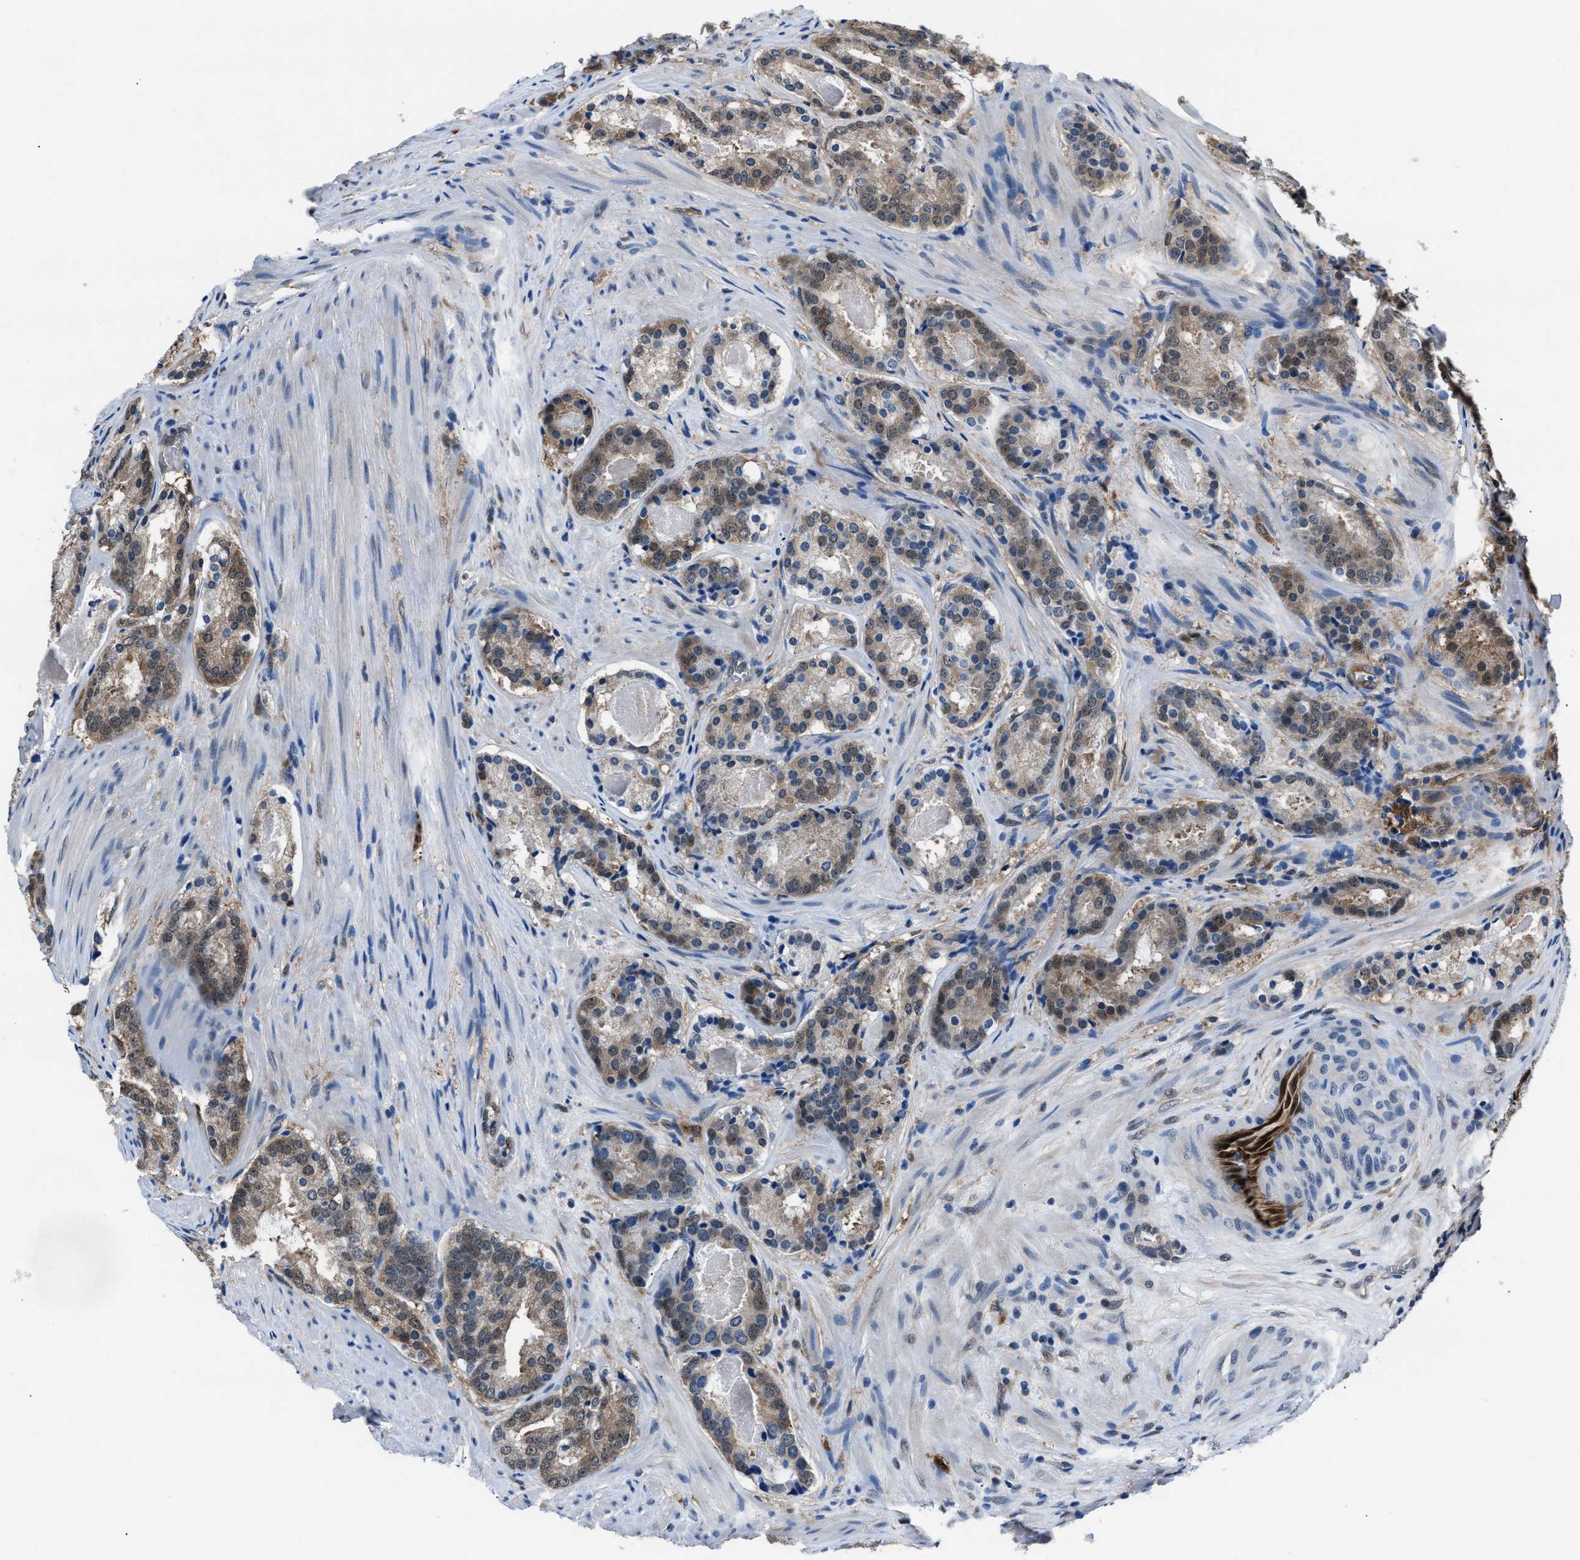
{"staining": {"intensity": "weak", "quantity": "25%-75%", "location": "cytoplasmic/membranous"}, "tissue": "prostate cancer", "cell_type": "Tumor cells", "image_type": "cancer", "snomed": [{"axis": "morphology", "description": "Adenocarcinoma, Low grade"}, {"axis": "topography", "description": "Prostate"}], "caption": "Protein expression analysis of human prostate cancer (low-grade adenocarcinoma) reveals weak cytoplasmic/membranous positivity in about 25%-75% of tumor cells.", "gene": "PPA1", "patient": {"sex": "male", "age": 69}}